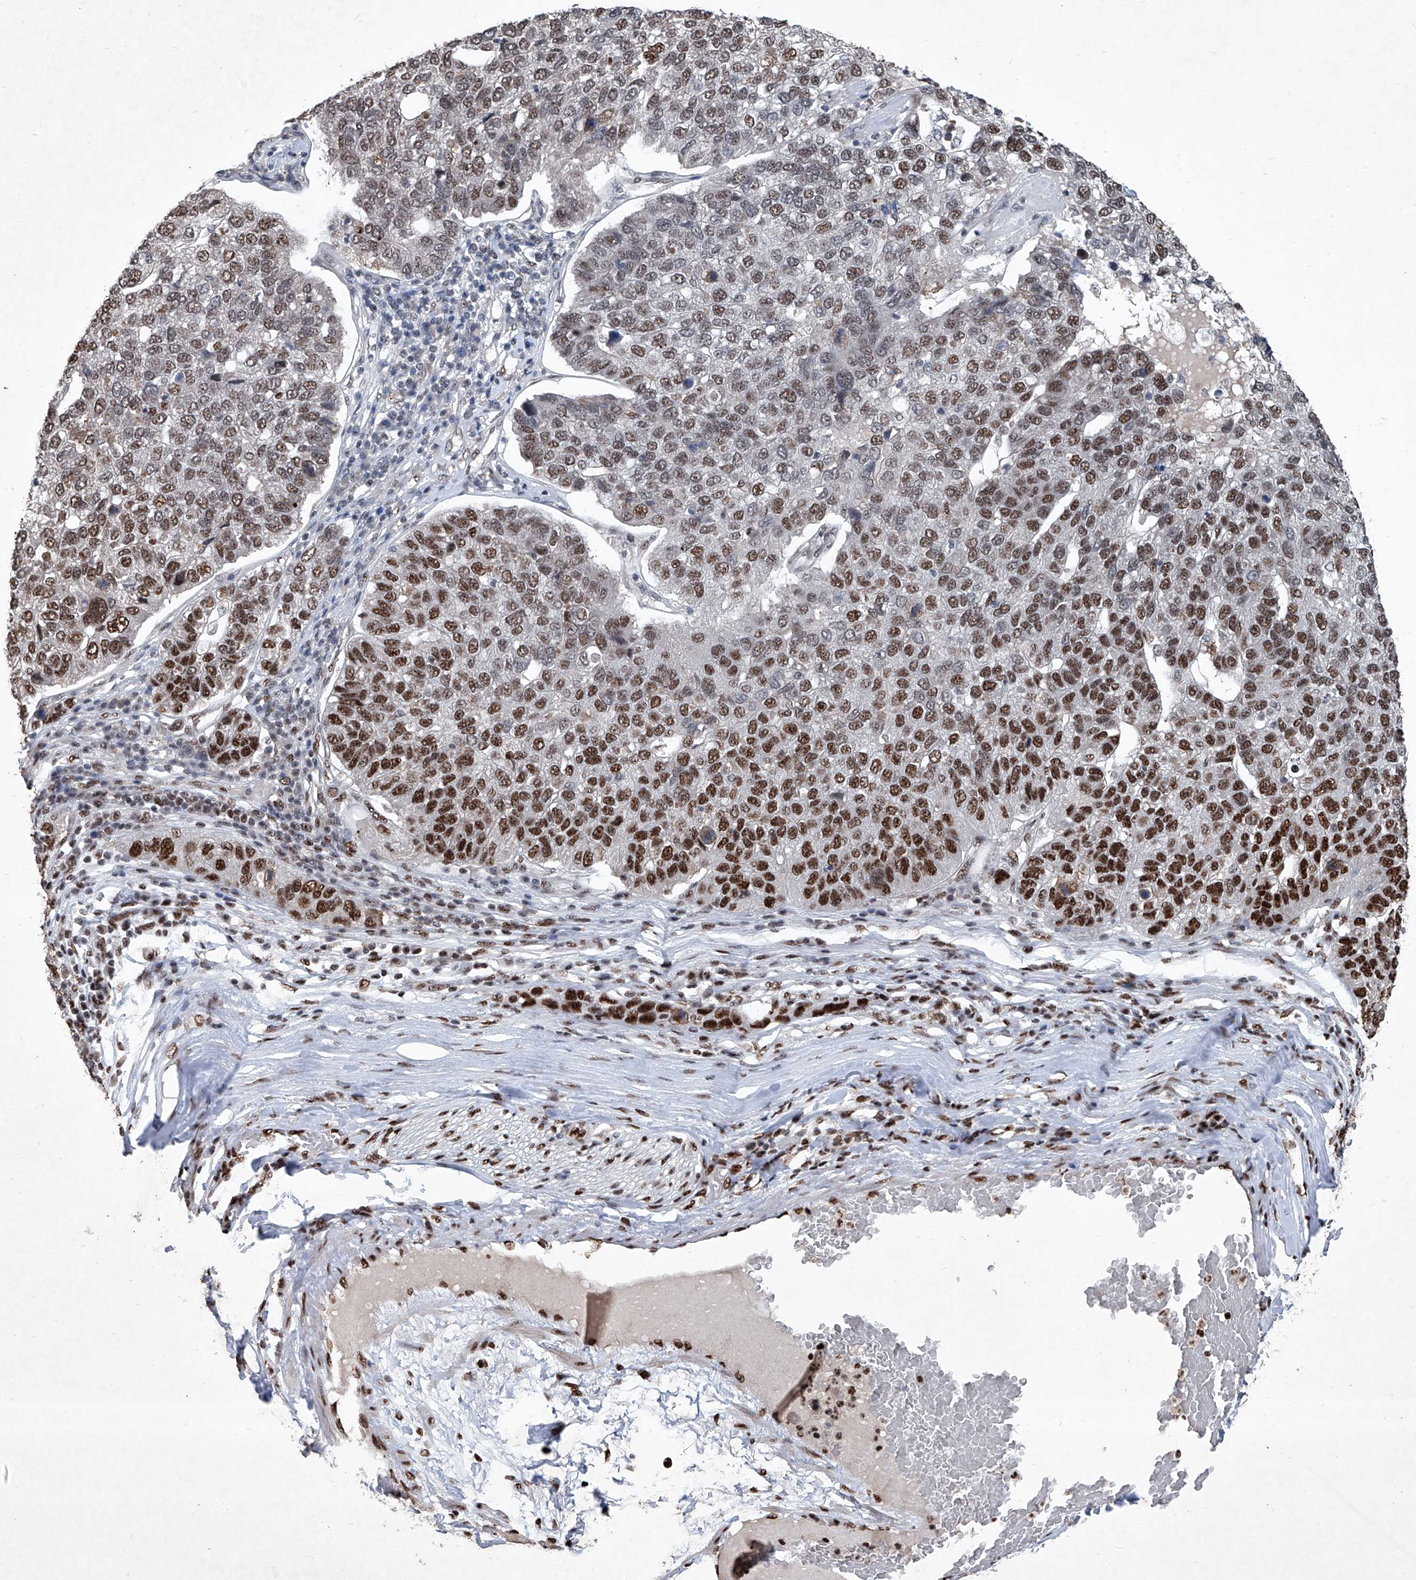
{"staining": {"intensity": "strong", "quantity": "25%-75%", "location": "nuclear"}, "tissue": "pancreatic cancer", "cell_type": "Tumor cells", "image_type": "cancer", "snomed": [{"axis": "morphology", "description": "Adenocarcinoma, NOS"}, {"axis": "topography", "description": "Pancreas"}], "caption": "An image of pancreatic cancer stained for a protein exhibits strong nuclear brown staining in tumor cells.", "gene": "DDX39B", "patient": {"sex": "female", "age": 61}}